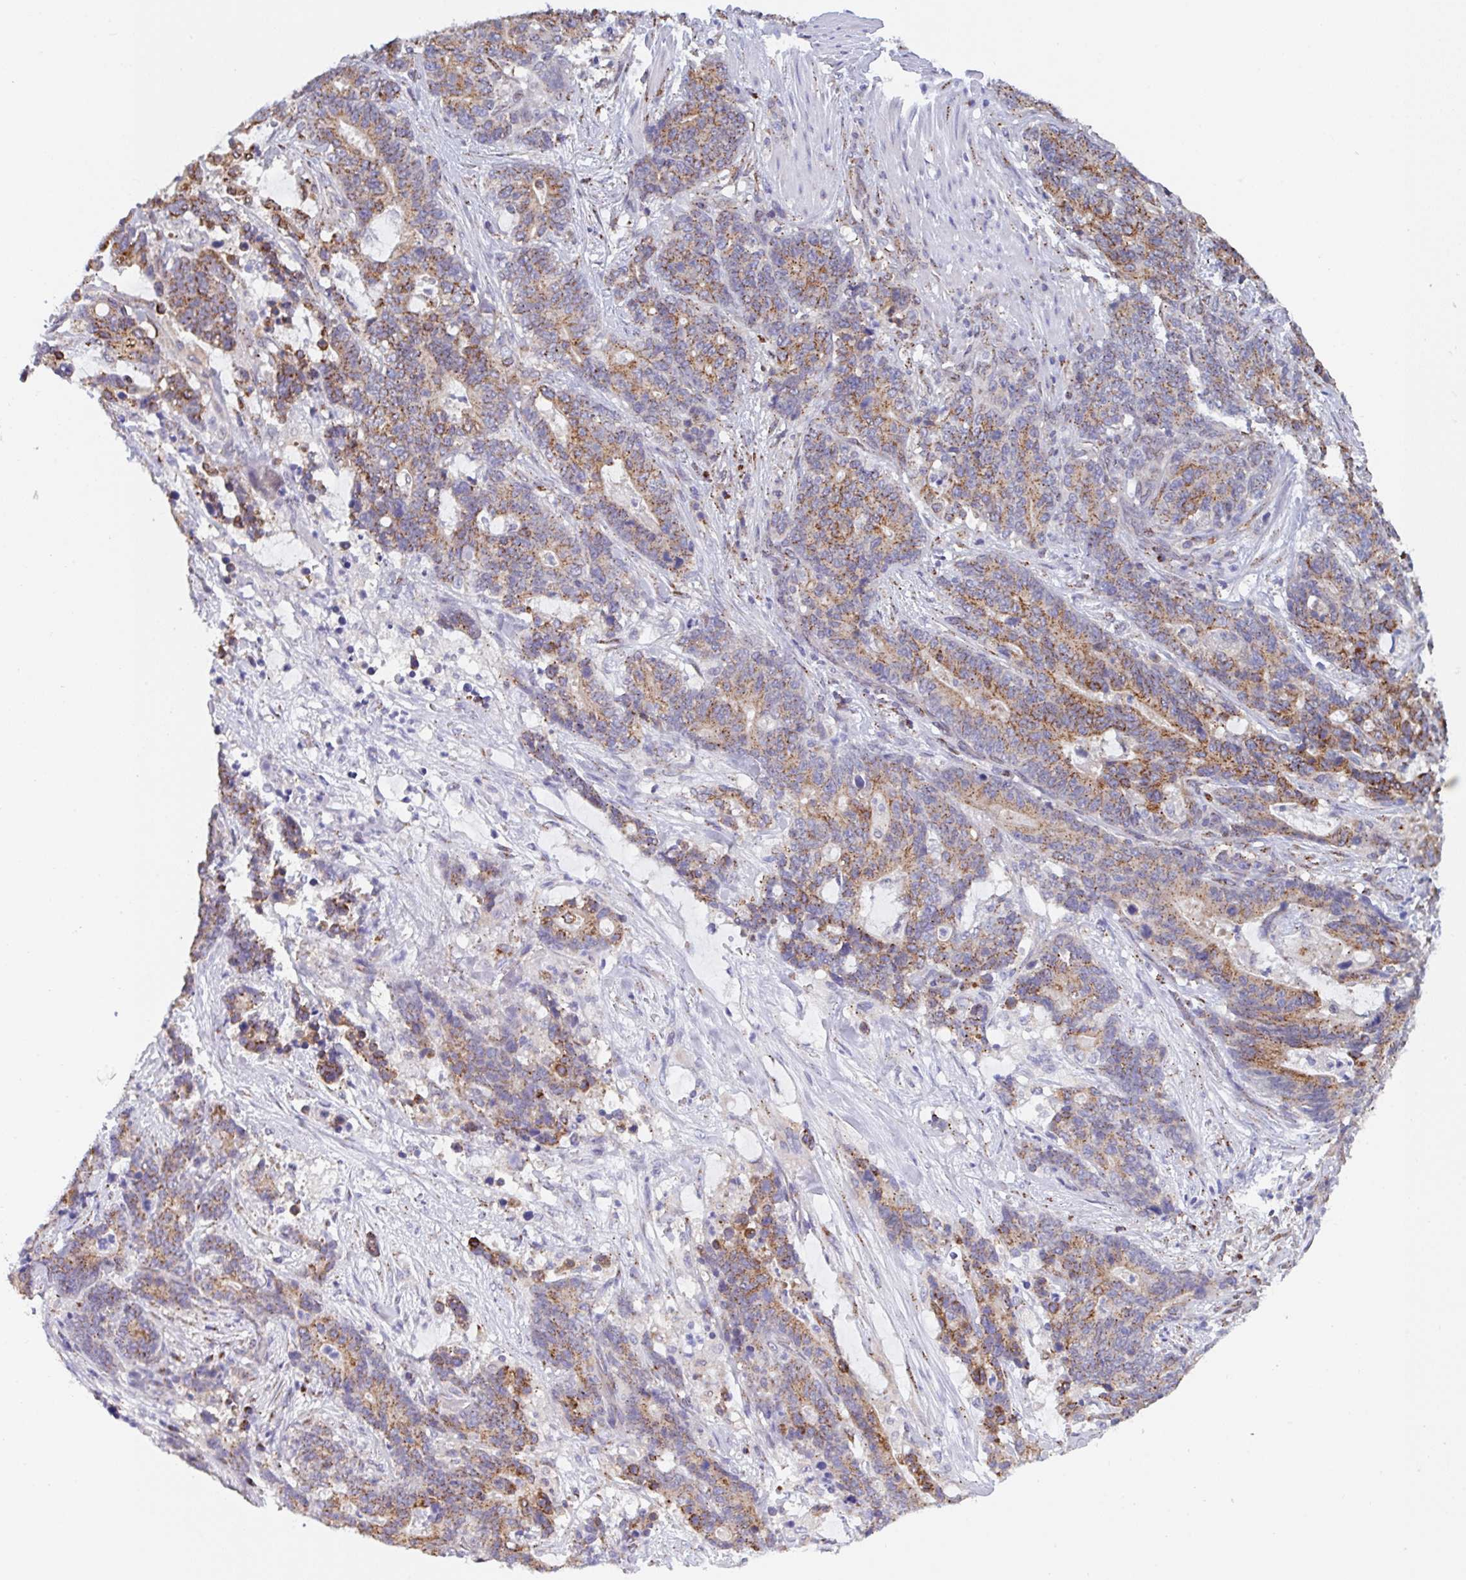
{"staining": {"intensity": "moderate", "quantity": ">75%", "location": "cytoplasmic/membranous"}, "tissue": "stomach cancer", "cell_type": "Tumor cells", "image_type": "cancer", "snomed": [{"axis": "morphology", "description": "Normal tissue, NOS"}, {"axis": "morphology", "description": "Adenocarcinoma, NOS"}, {"axis": "topography", "description": "Stomach"}], "caption": "An immunohistochemistry photomicrograph of neoplastic tissue is shown. Protein staining in brown labels moderate cytoplasmic/membranous positivity in stomach cancer within tumor cells.", "gene": "PROSER3", "patient": {"sex": "female", "age": 64}}